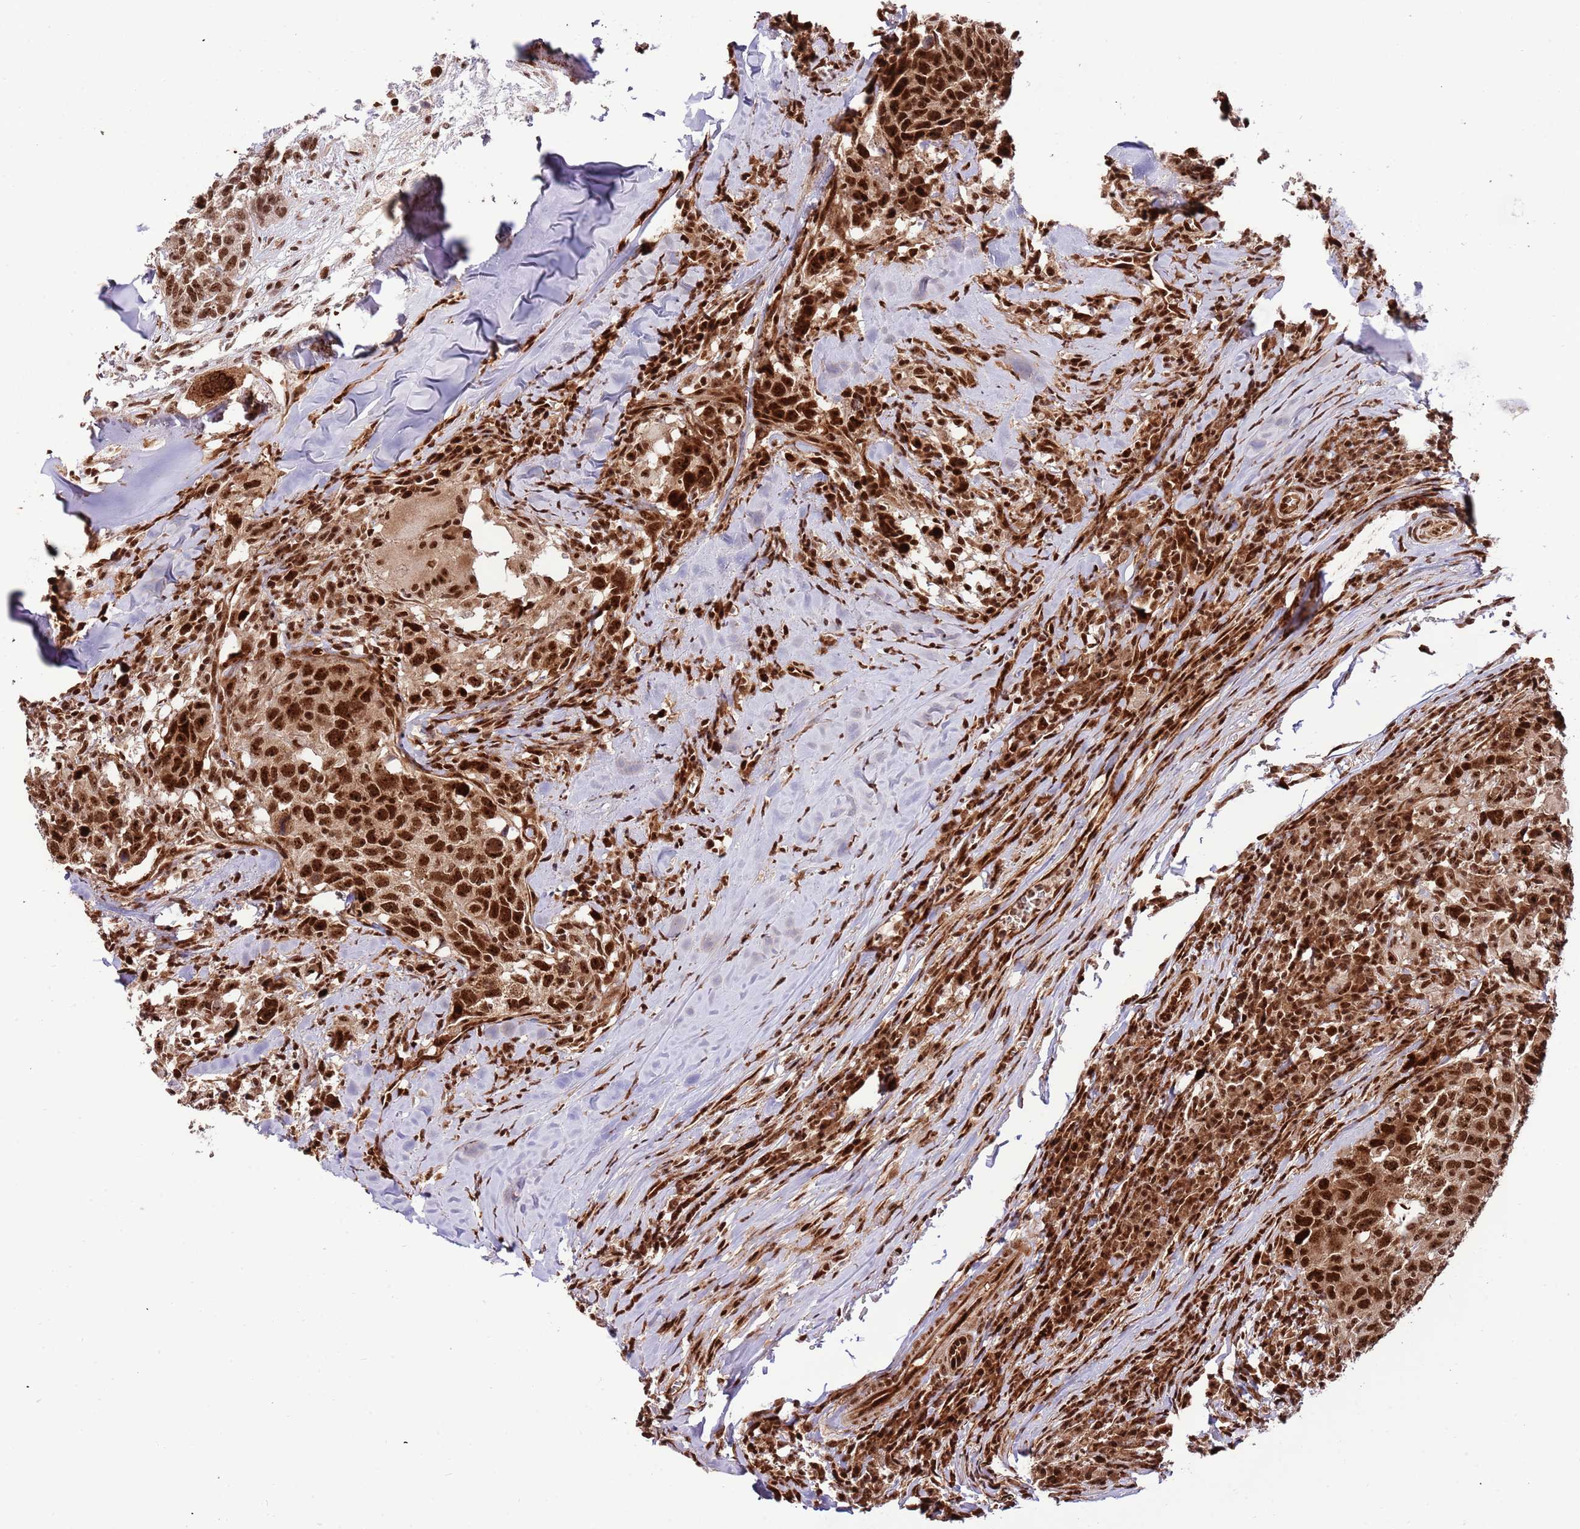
{"staining": {"intensity": "strong", "quantity": ">75%", "location": "nuclear"}, "tissue": "head and neck cancer", "cell_type": "Tumor cells", "image_type": "cancer", "snomed": [{"axis": "morphology", "description": "Normal tissue, NOS"}, {"axis": "morphology", "description": "Squamous cell carcinoma, NOS"}, {"axis": "topography", "description": "Skeletal muscle"}, {"axis": "topography", "description": "Vascular tissue"}, {"axis": "topography", "description": "Peripheral nerve tissue"}, {"axis": "topography", "description": "Head-Neck"}], "caption": "An IHC histopathology image of tumor tissue is shown. Protein staining in brown shows strong nuclear positivity in head and neck cancer (squamous cell carcinoma) within tumor cells.", "gene": "RIF1", "patient": {"sex": "male", "age": 66}}